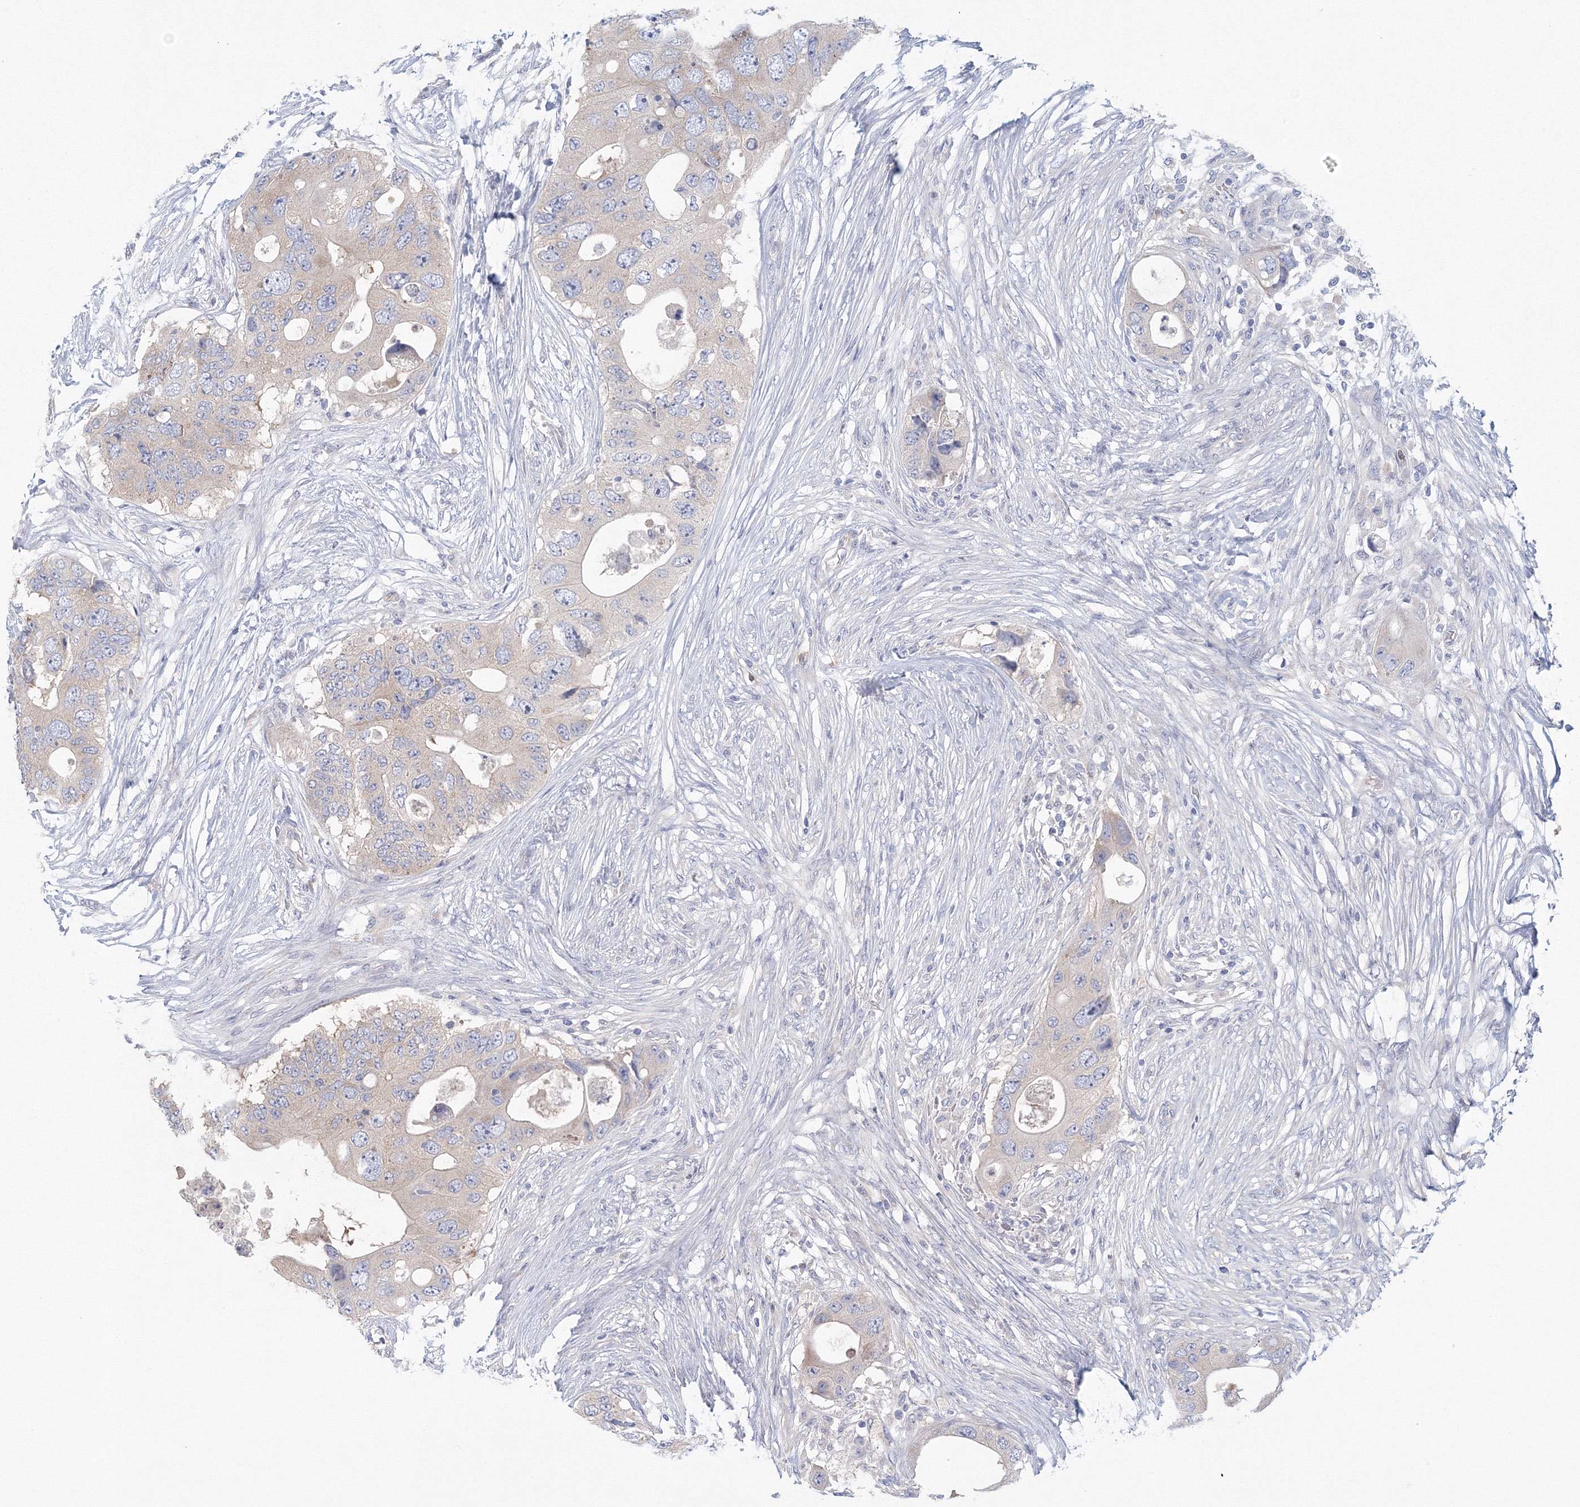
{"staining": {"intensity": "weak", "quantity": "<25%", "location": "cytoplasmic/membranous"}, "tissue": "colorectal cancer", "cell_type": "Tumor cells", "image_type": "cancer", "snomed": [{"axis": "morphology", "description": "Adenocarcinoma, NOS"}, {"axis": "topography", "description": "Colon"}], "caption": "Immunohistochemistry image of neoplastic tissue: colorectal cancer (adenocarcinoma) stained with DAB displays no significant protein staining in tumor cells.", "gene": "TACC2", "patient": {"sex": "male", "age": 71}}